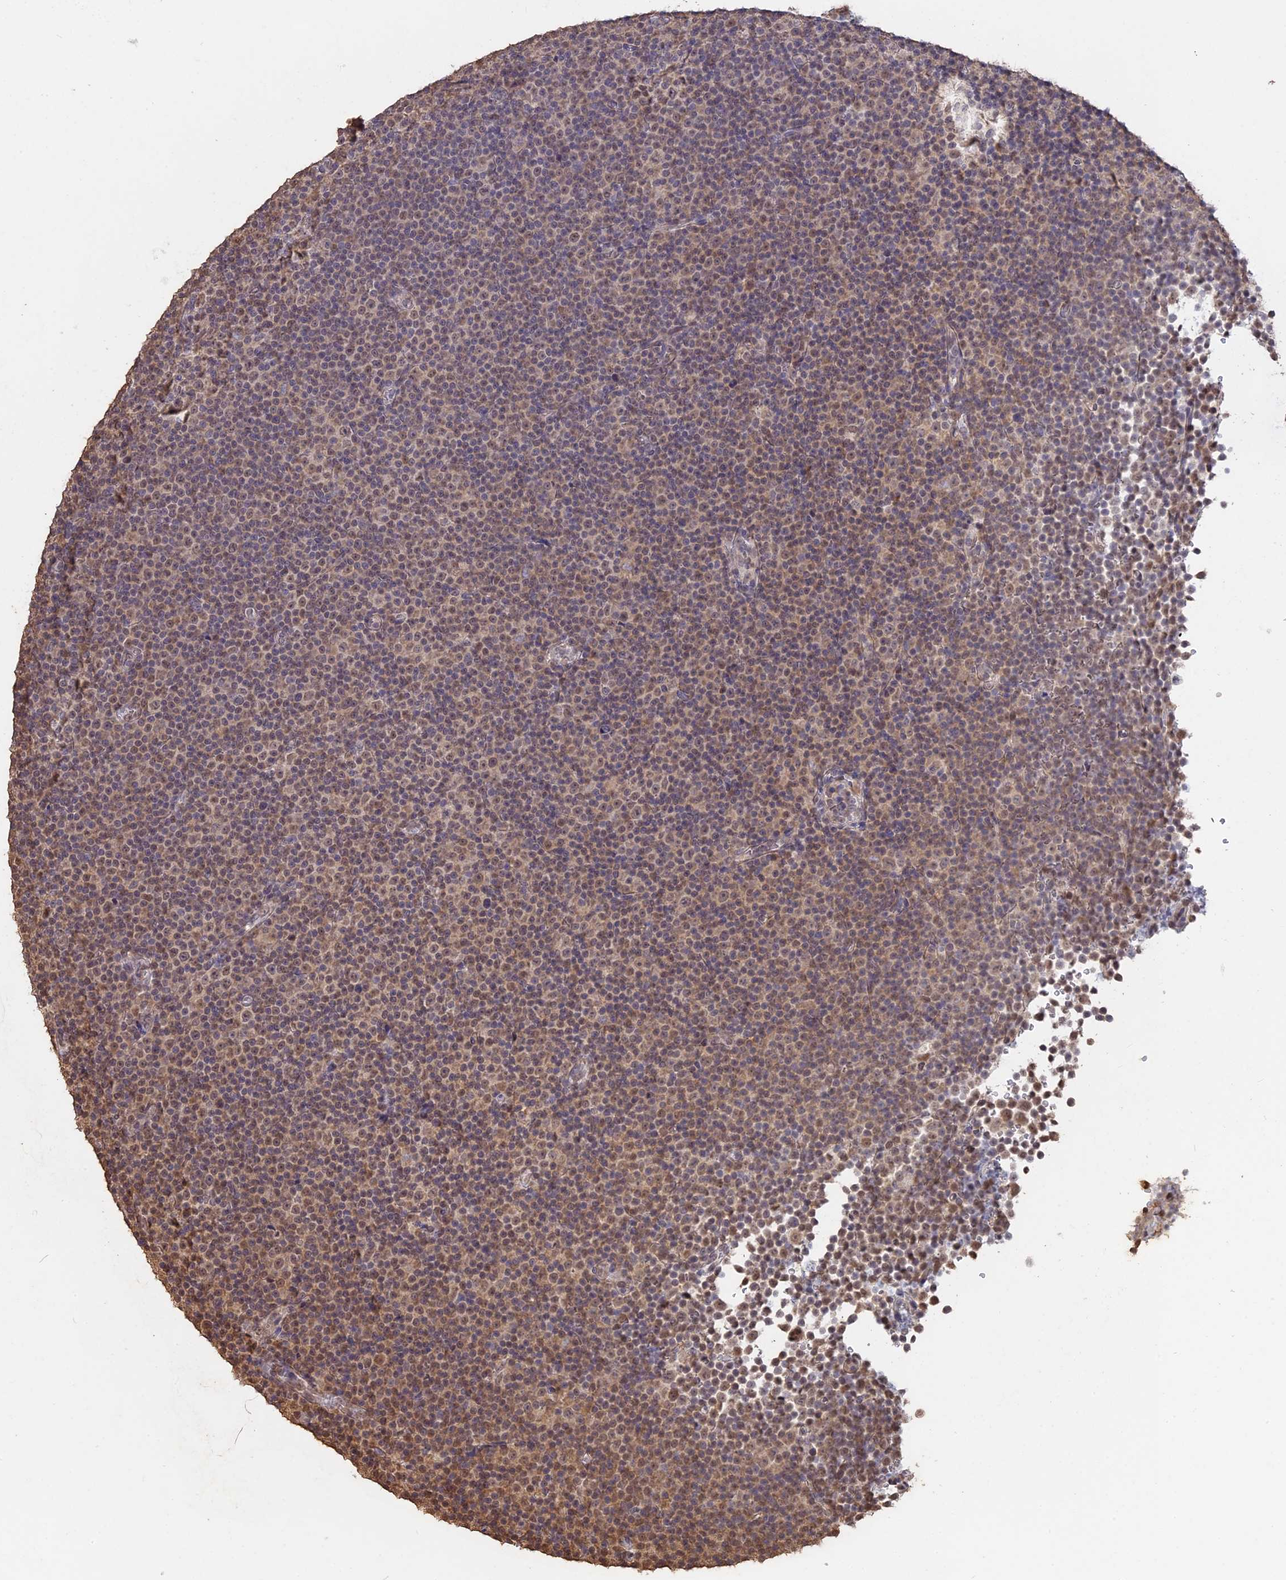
{"staining": {"intensity": "moderate", "quantity": ">75%", "location": "nuclear"}, "tissue": "lymphoma", "cell_type": "Tumor cells", "image_type": "cancer", "snomed": [{"axis": "morphology", "description": "Malignant lymphoma, non-Hodgkin's type, Low grade"}, {"axis": "topography", "description": "Lymph node"}], "caption": "Human malignant lymphoma, non-Hodgkin's type (low-grade) stained with a protein marker displays moderate staining in tumor cells.", "gene": "PSMC6", "patient": {"sex": "female", "age": 67}}